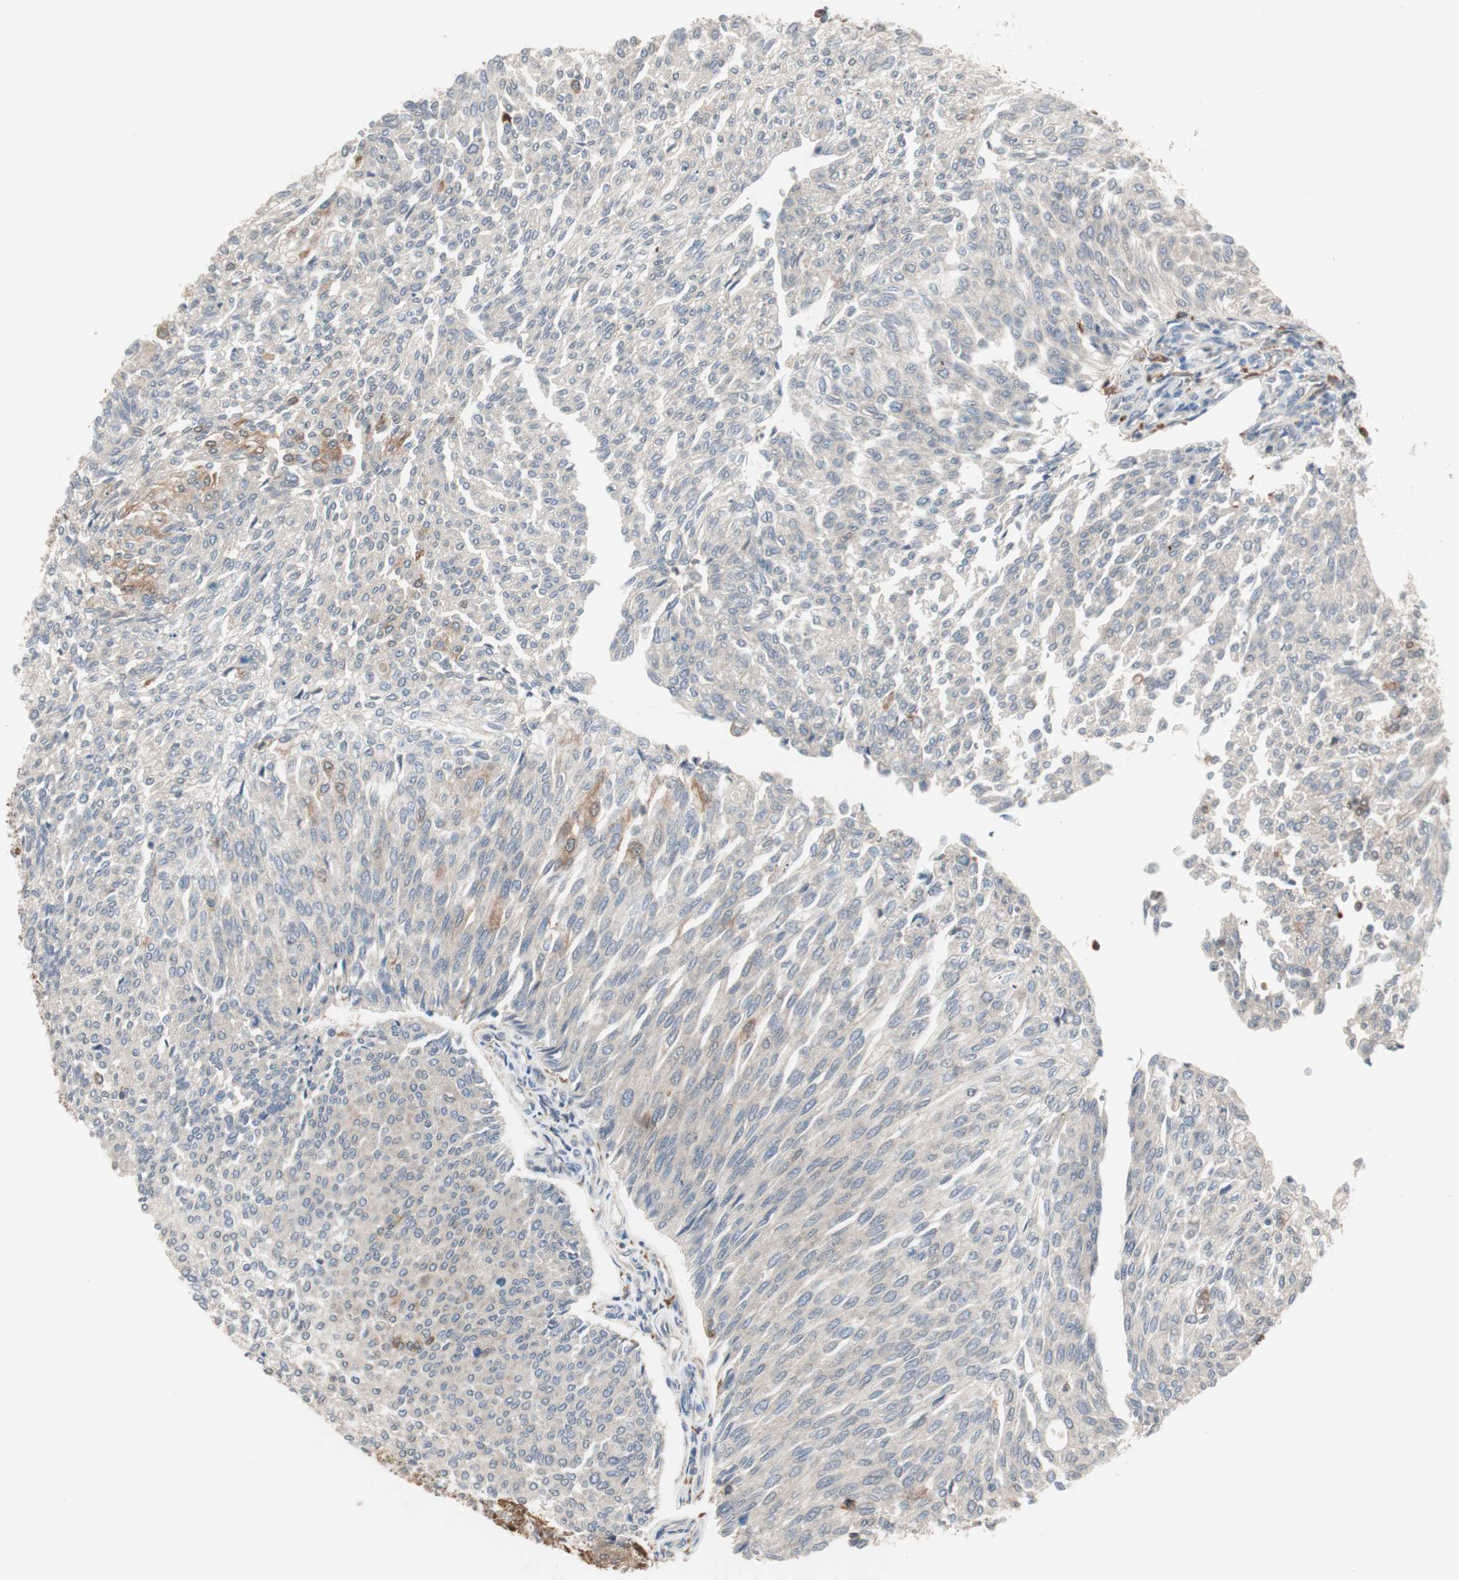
{"staining": {"intensity": "weak", "quantity": ">75%", "location": "cytoplasmic/membranous"}, "tissue": "urothelial cancer", "cell_type": "Tumor cells", "image_type": "cancer", "snomed": [{"axis": "morphology", "description": "Urothelial carcinoma, Low grade"}, {"axis": "topography", "description": "Urinary bladder"}], "caption": "There is low levels of weak cytoplasmic/membranous expression in tumor cells of urothelial cancer, as demonstrated by immunohistochemical staining (brown color).", "gene": "STAB1", "patient": {"sex": "female", "age": 79}}